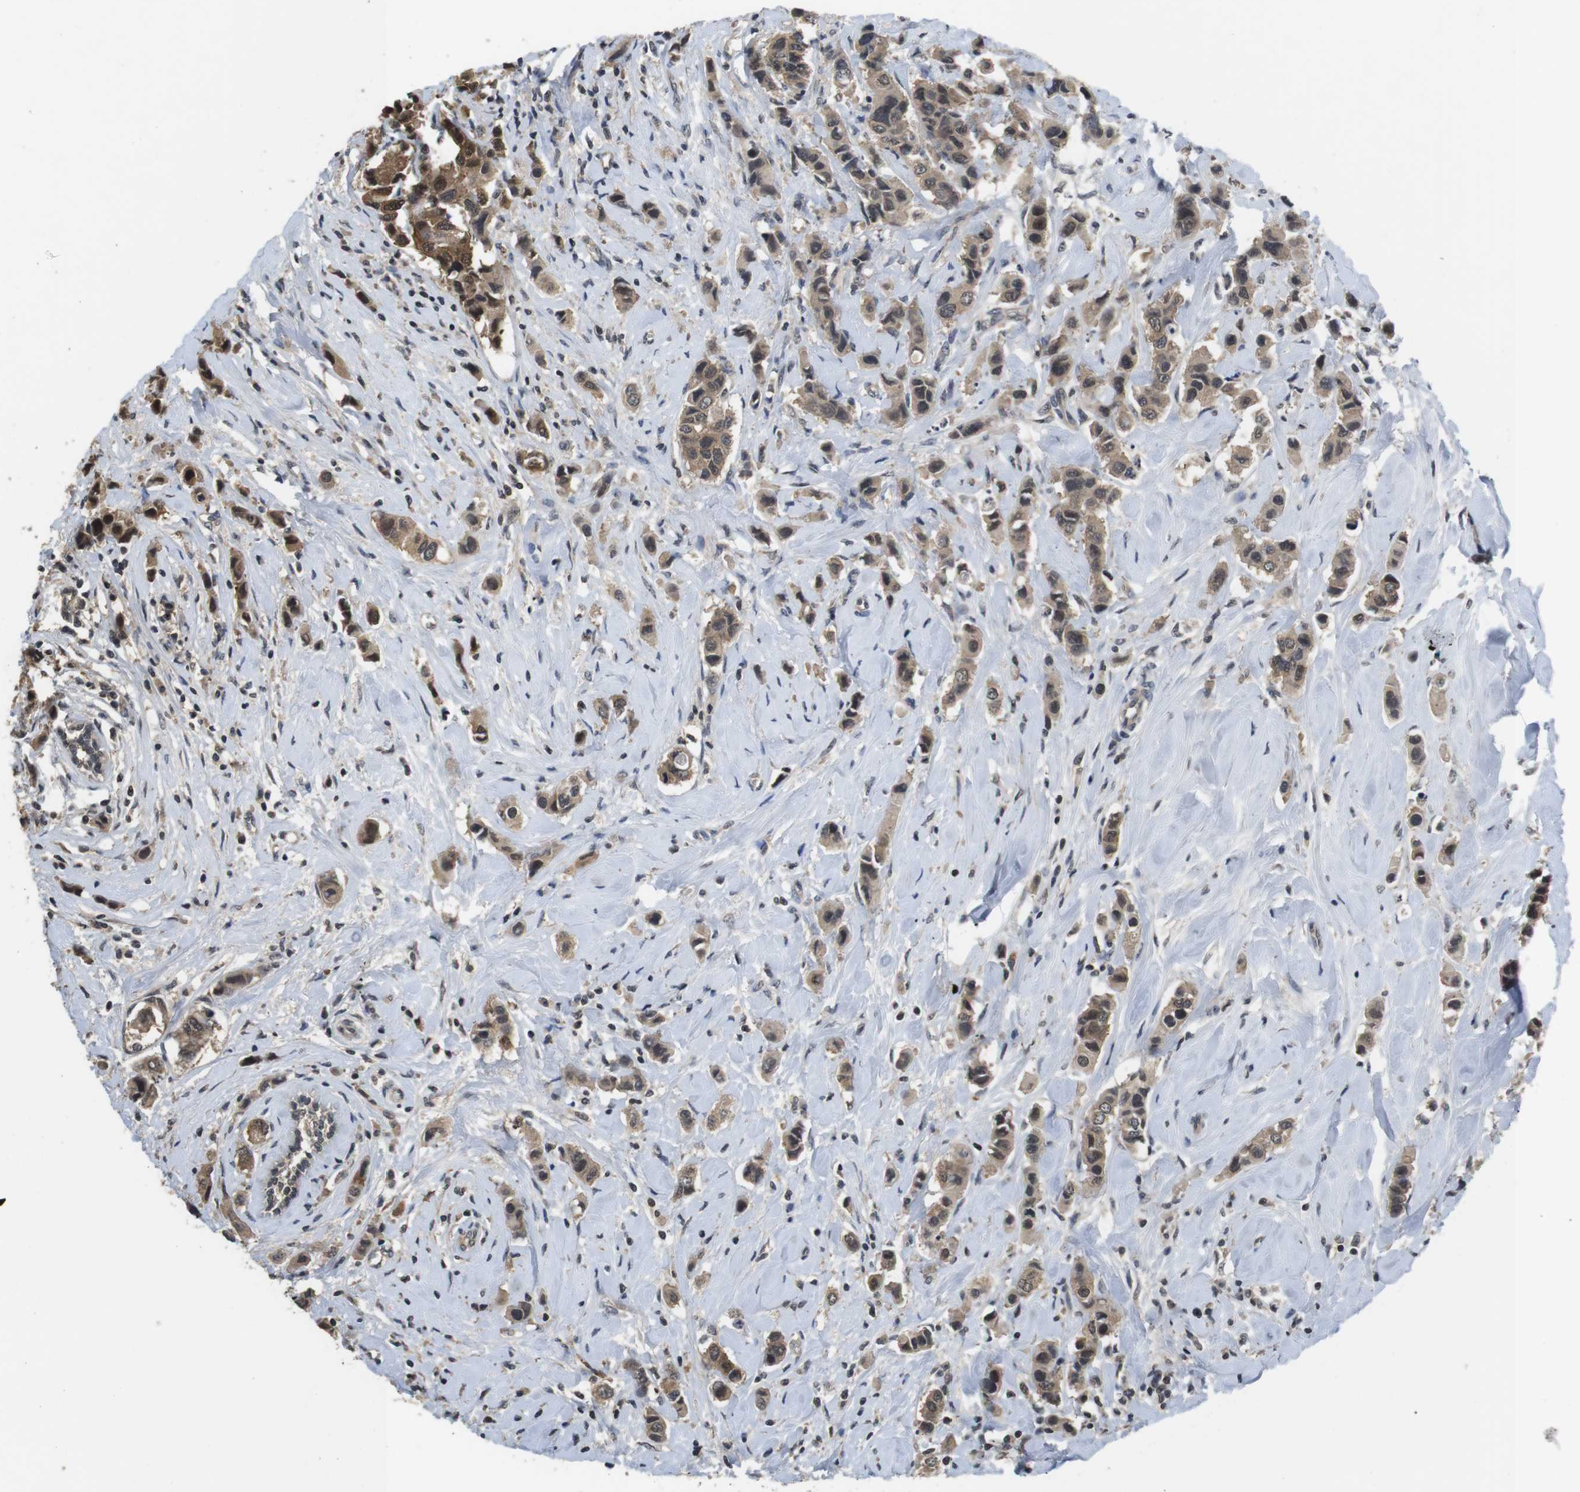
{"staining": {"intensity": "moderate", "quantity": ">75%", "location": "cytoplasmic/membranous,nuclear"}, "tissue": "breast cancer", "cell_type": "Tumor cells", "image_type": "cancer", "snomed": [{"axis": "morphology", "description": "Normal tissue, NOS"}, {"axis": "morphology", "description": "Duct carcinoma"}, {"axis": "topography", "description": "Breast"}], "caption": "Moderate cytoplasmic/membranous and nuclear protein staining is seen in about >75% of tumor cells in breast infiltrating ductal carcinoma. The protein of interest is shown in brown color, while the nuclei are stained blue.", "gene": "FADD", "patient": {"sex": "female", "age": 50}}